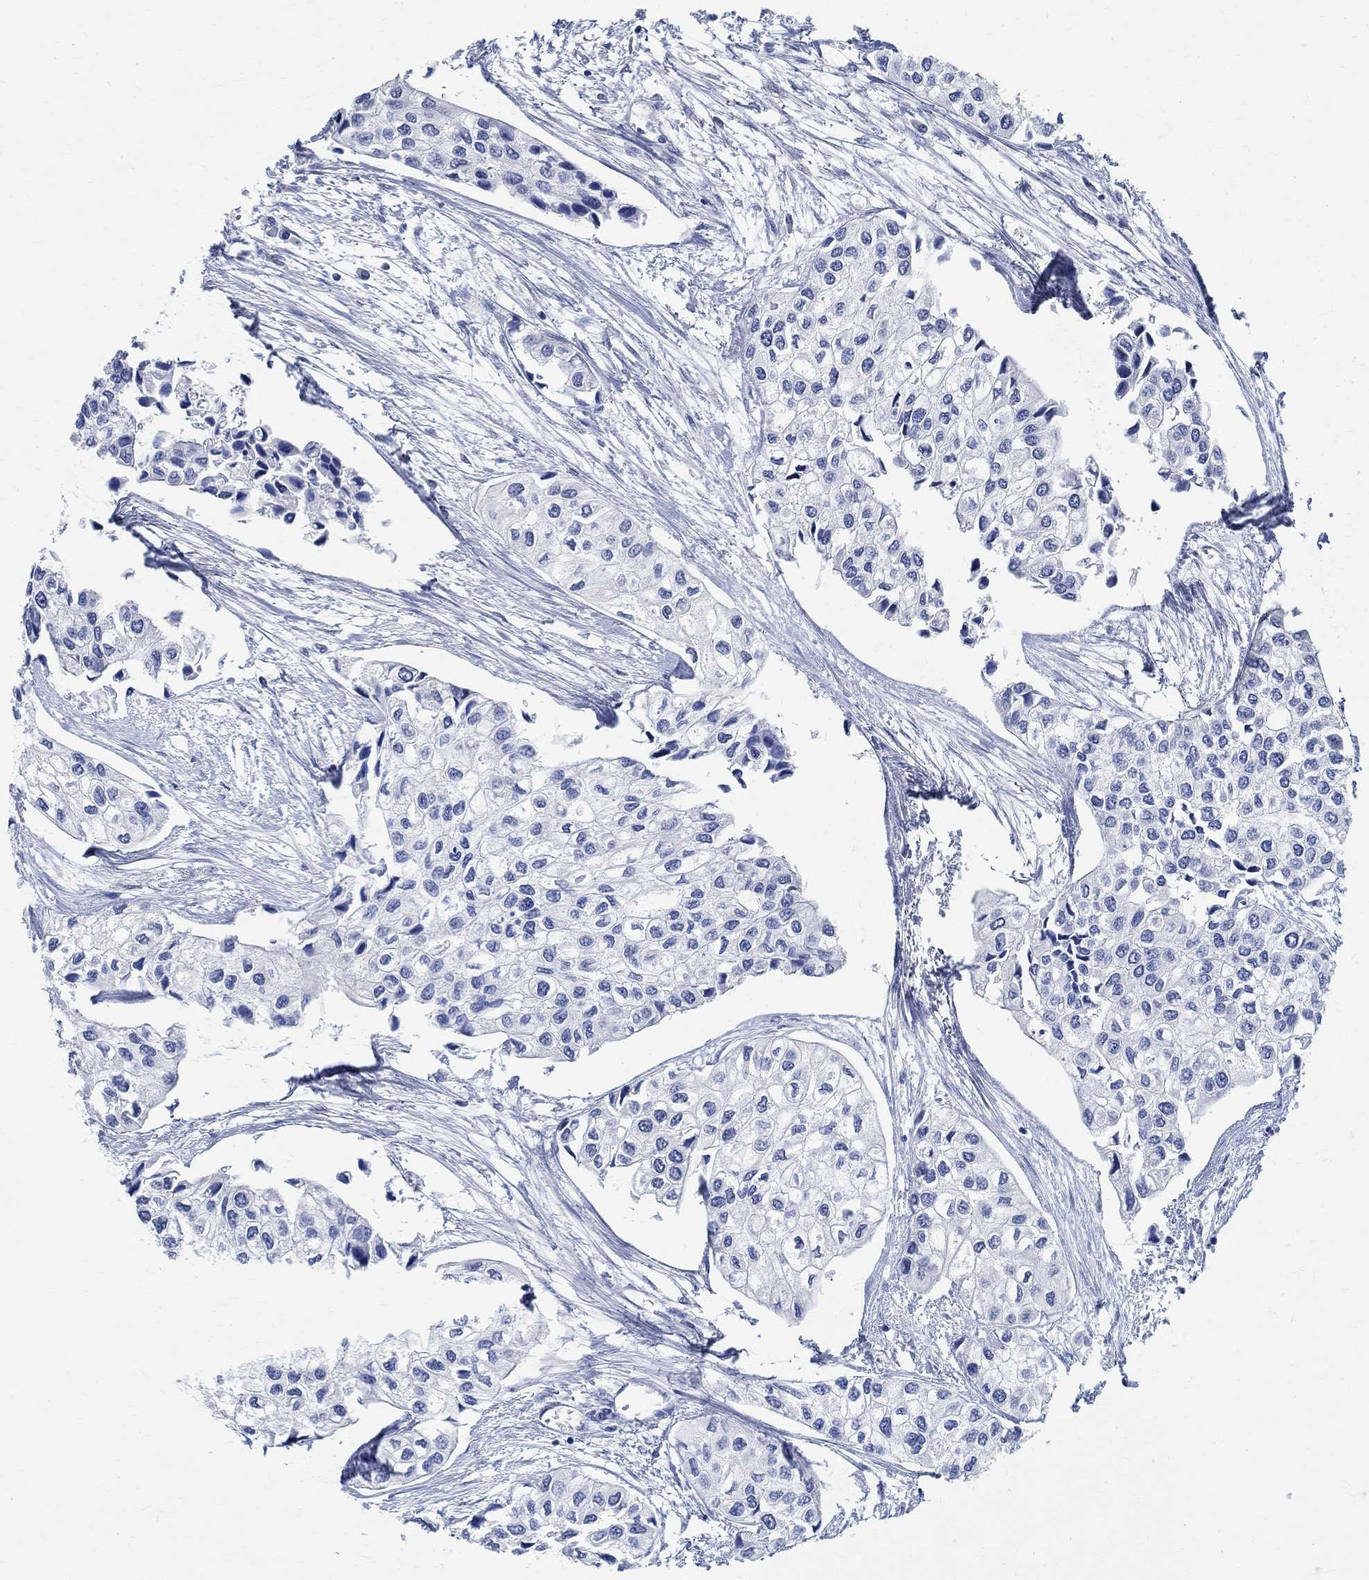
{"staining": {"intensity": "negative", "quantity": "none", "location": "none"}, "tissue": "urothelial cancer", "cell_type": "Tumor cells", "image_type": "cancer", "snomed": [{"axis": "morphology", "description": "Urothelial carcinoma, High grade"}, {"axis": "topography", "description": "Urinary bladder"}], "caption": "High power microscopy micrograph of an IHC micrograph of urothelial cancer, revealing no significant expression in tumor cells.", "gene": "TMEM221", "patient": {"sex": "male", "age": 73}}